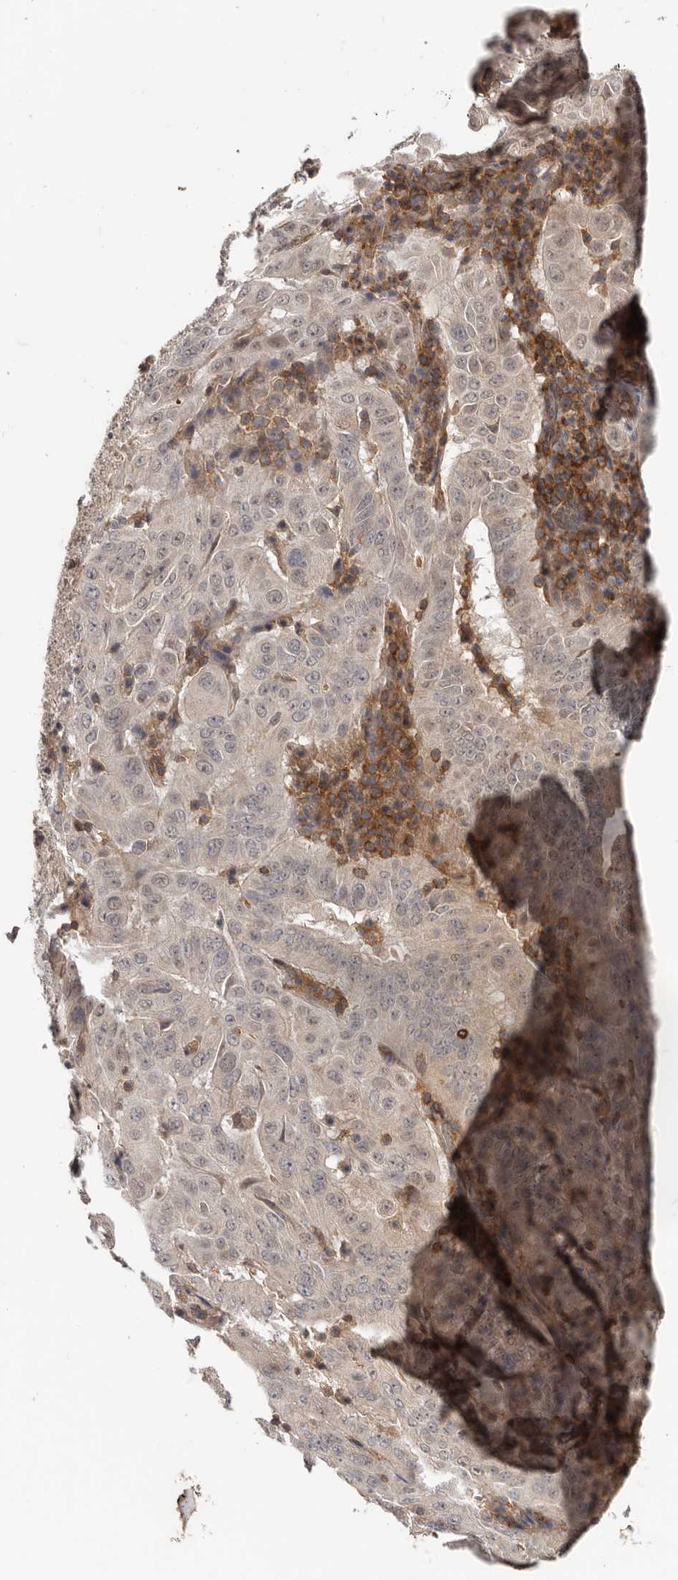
{"staining": {"intensity": "negative", "quantity": "none", "location": "none"}, "tissue": "pancreatic cancer", "cell_type": "Tumor cells", "image_type": "cancer", "snomed": [{"axis": "morphology", "description": "Adenocarcinoma, NOS"}, {"axis": "topography", "description": "Pancreas"}], "caption": "DAB immunohistochemical staining of adenocarcinoma (pancreatic) demonstrates no significant positivity in tumor cells. Nuclei are stained in blue.", "gene": "ANKRD44", "patient": {"sex": "male", "age": 63}}